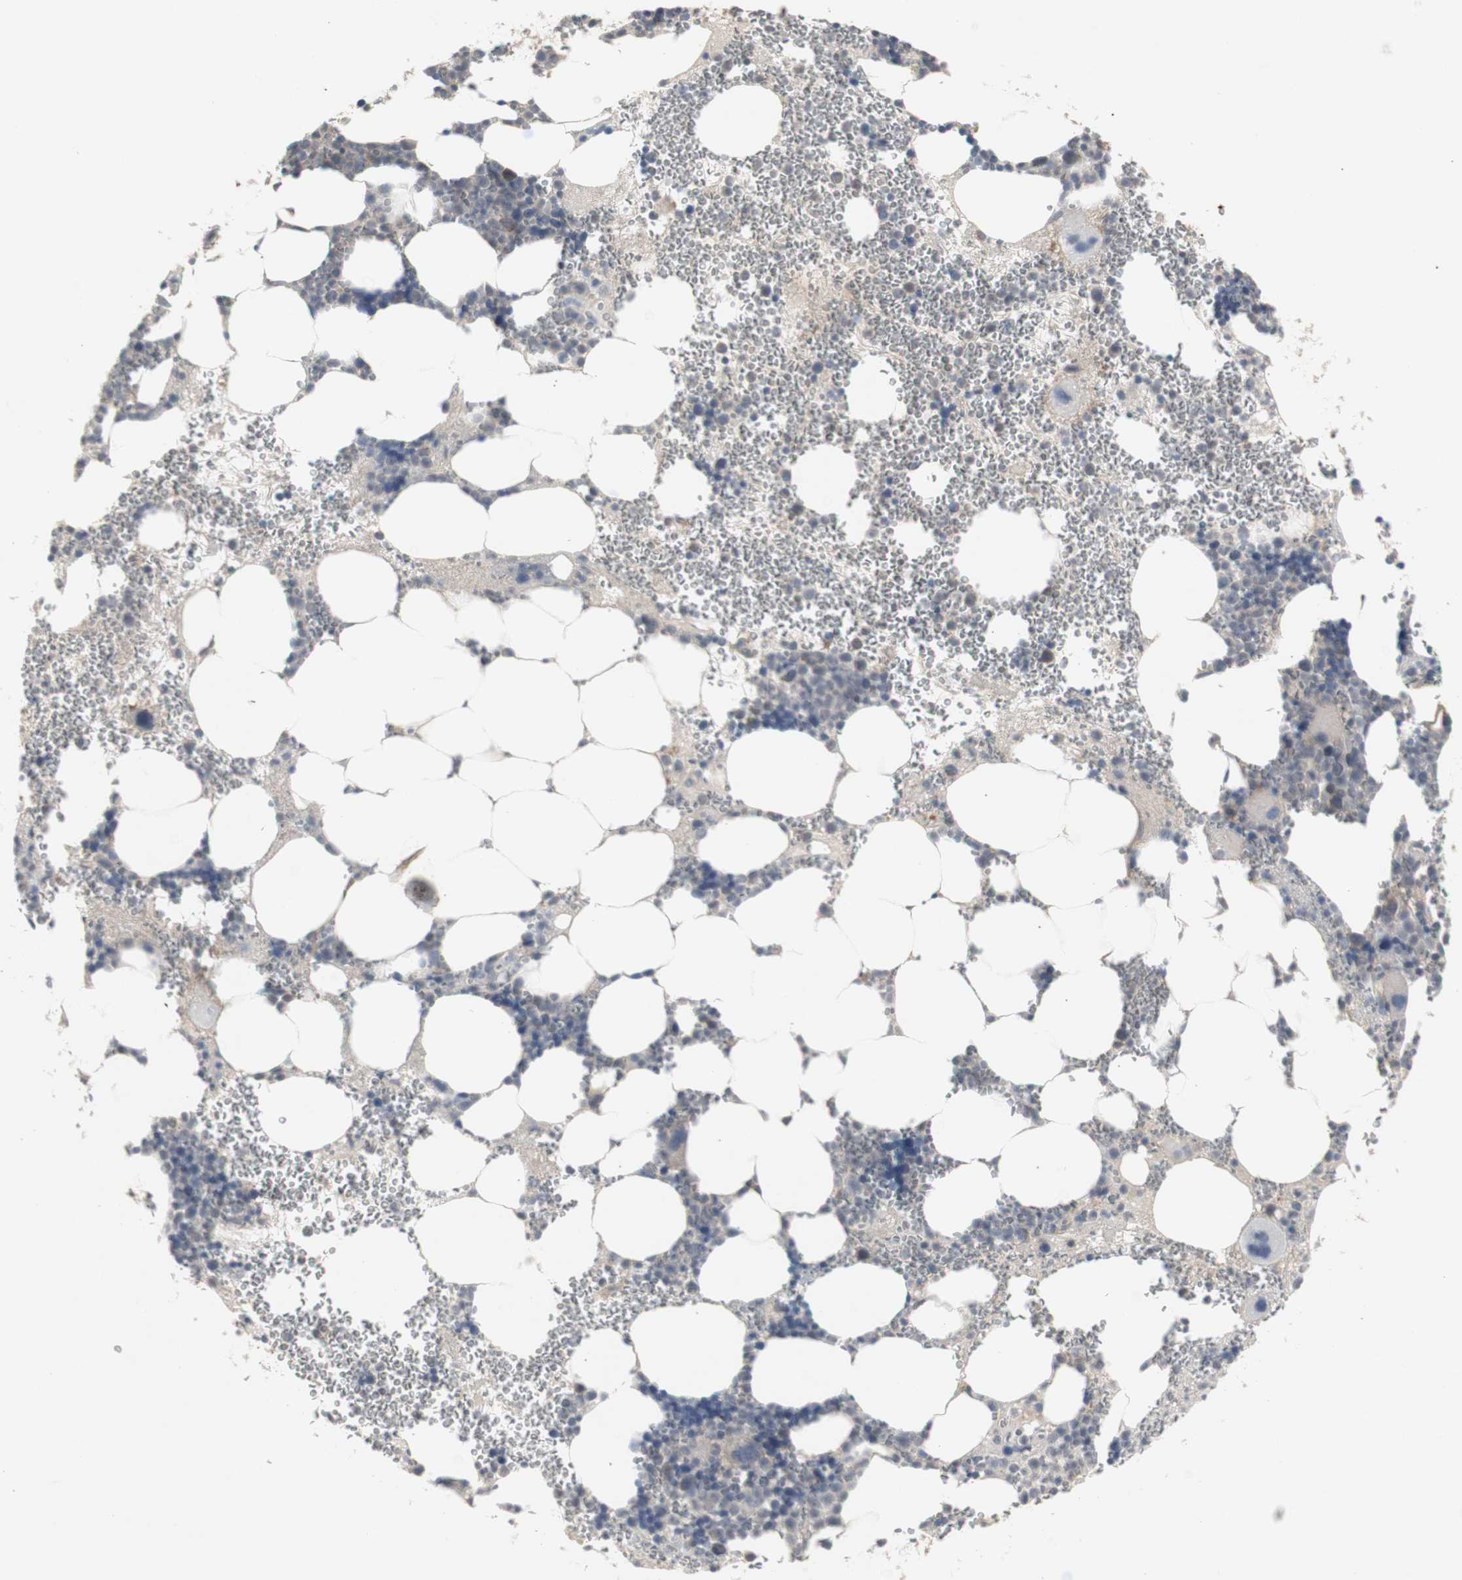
{"staining": {"intensity": "negative", "quantity": "none", "location": "none"}, "tissue": "bone marrow", "cell_type": "Hematopoietic cells", "image_type": "normal", "snomed": [{"axis": "morphology", "description": "Normal tissue, NOS"}, {"axis": "morphology", "description": "Inflammation, NOS"}, {"axis": "topography", "description": "Bone marrow"}], "caption": "Normal bone marrow was stained to show a protein in brown. There is no significant staining in hematopoietic cells. (DAB (3,3'-diaminobenzidine) immunohistochemistry visualized using brightfield microscopy, high magnification).", "gene": "CHURC1", "patient": {"sex": "female", "age": 76}}